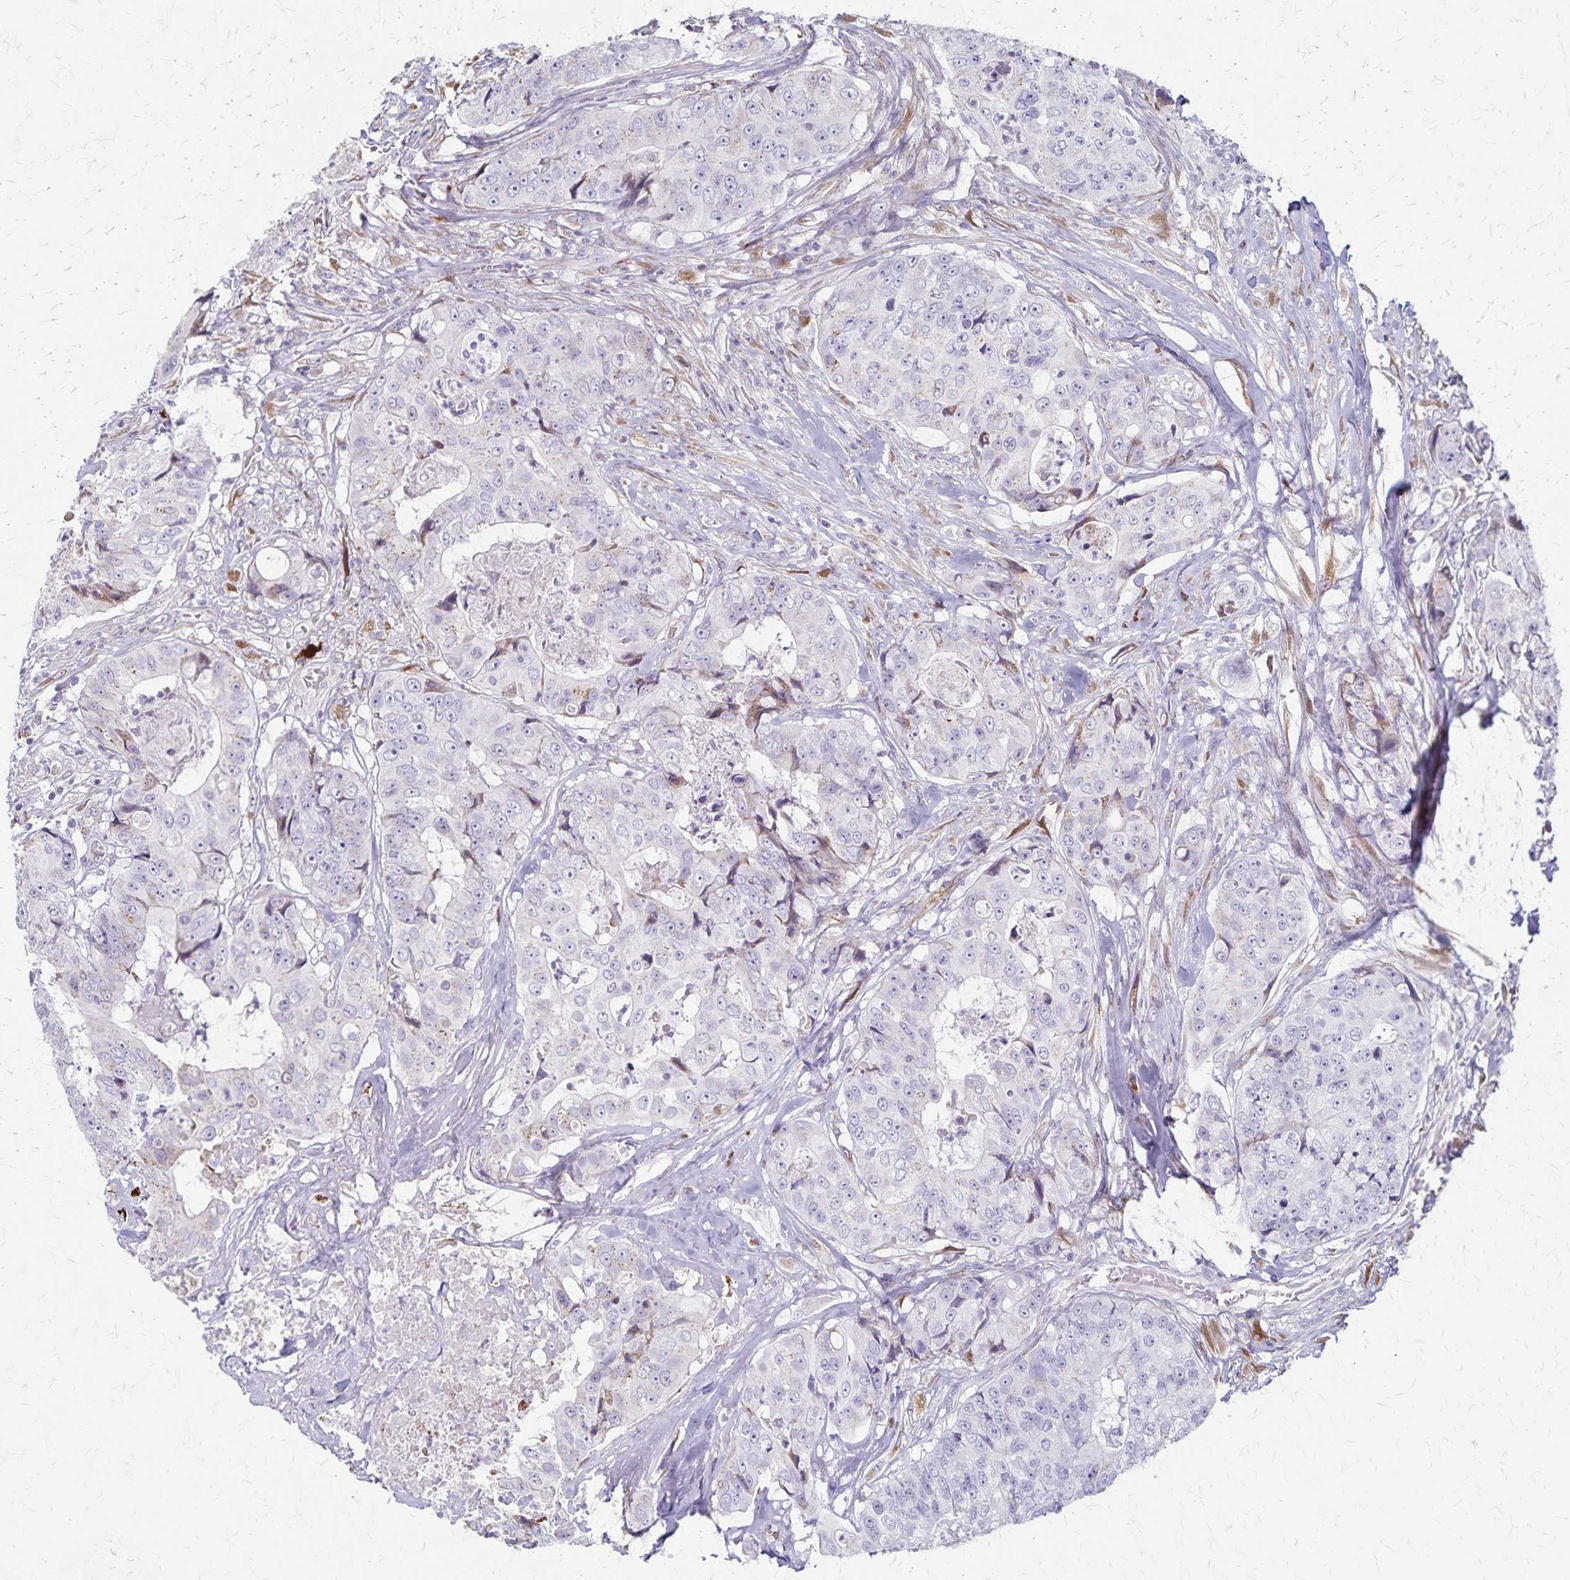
{"staining": {"intensity": "negative", "quantity": "none", "location": "none"}, "tissue": "colorectal cancer", "cell_type": "Tumor cells", "image_type": "cancer", "snomed": [{"axis": "morphology", "description": "Adenocarcinoma, NOS"}, {"axis": "topography", "description": "Rectum"}], "caption": "This is an immunohistochemistry photomicrograph of colorectal cancer (adenocarcinoma). There is no staining in tumor cells.", "gene": "MCFD2", "patient": {"sex": "female", "age": 62}}